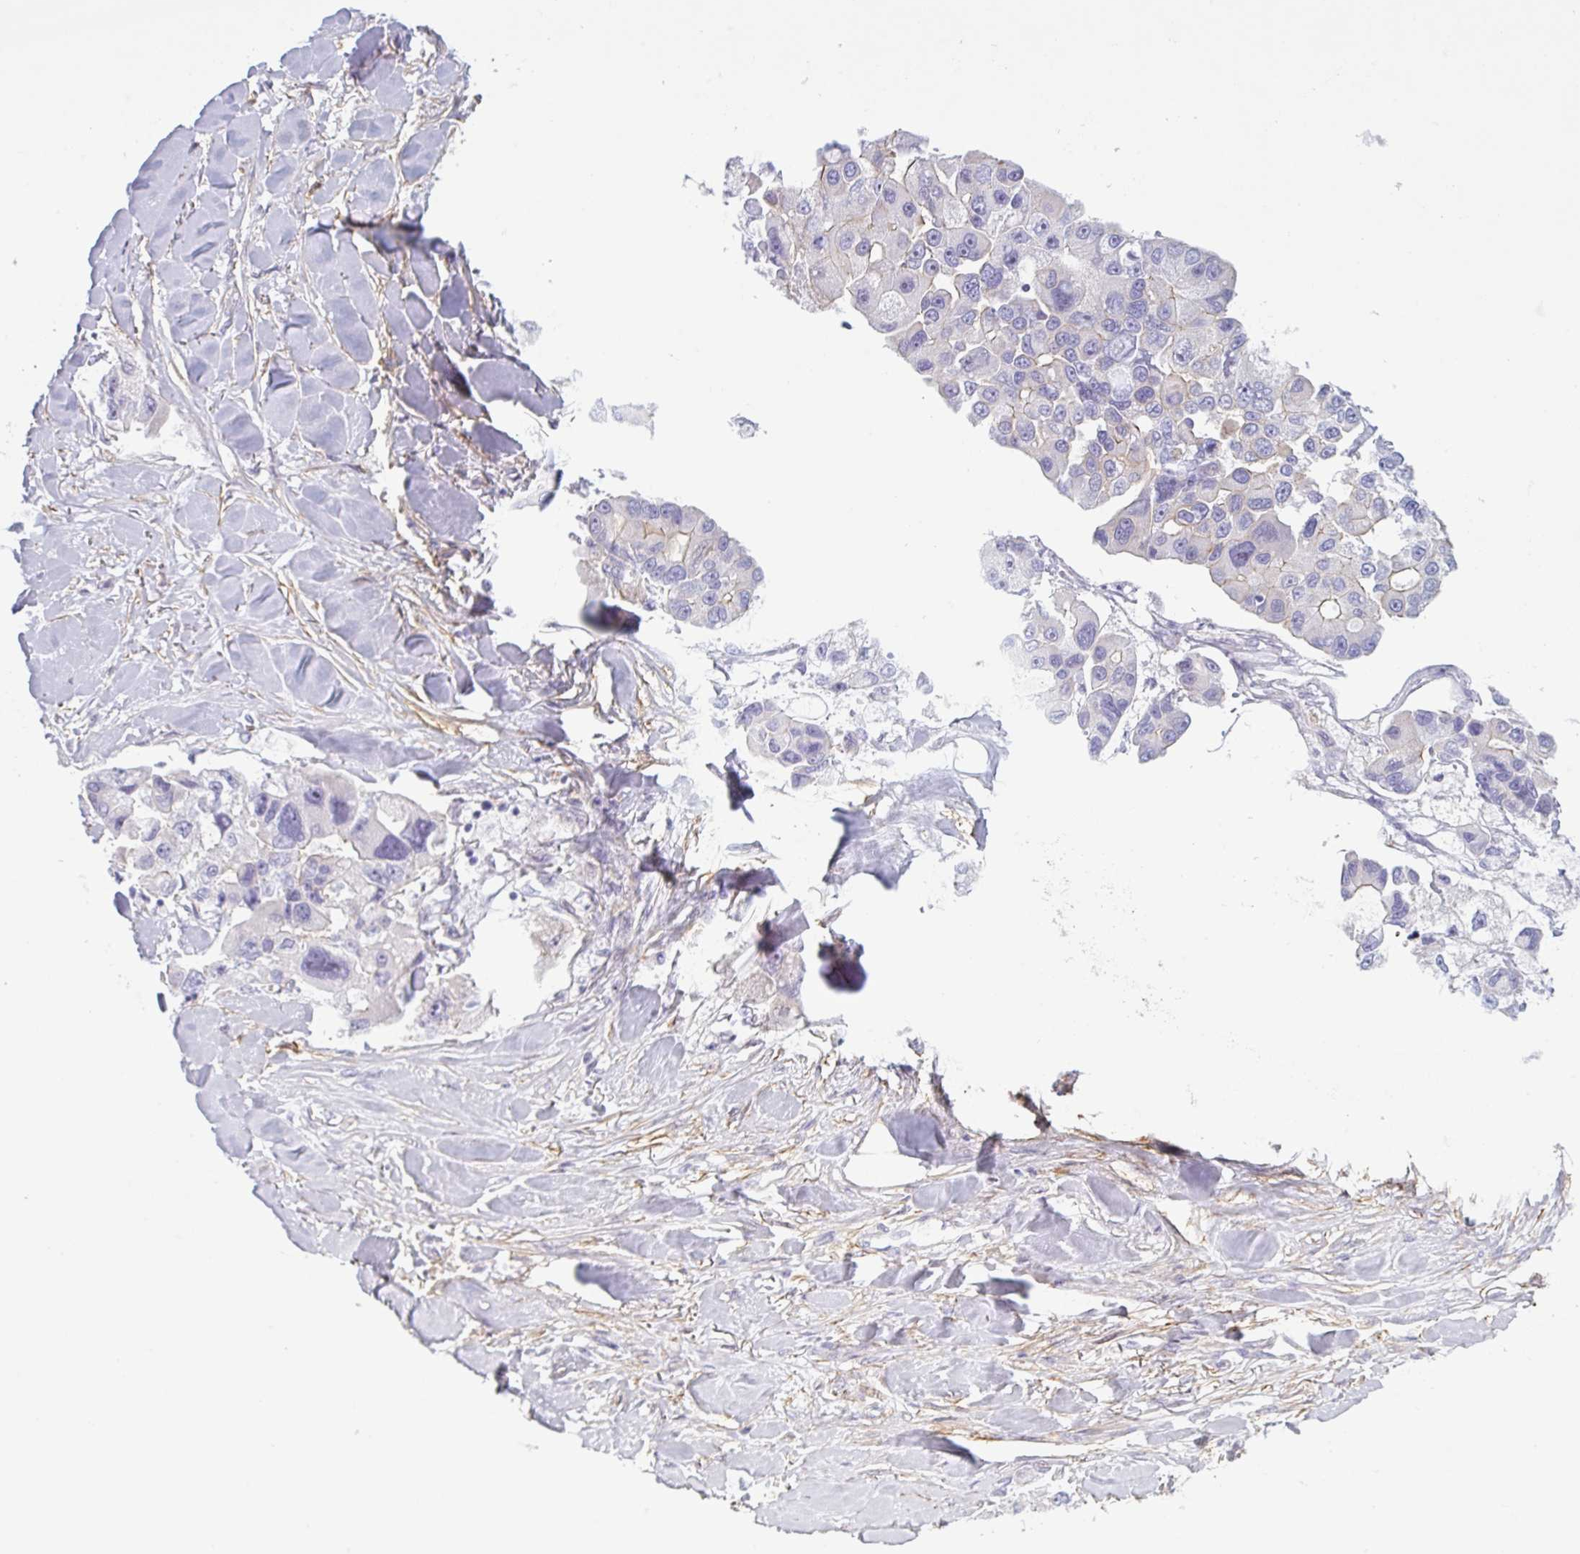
{"staining": {"intensity": "negative", "quantity": "none", "location": "none"}, "tissue": "lung cancer", "cell_type": "Tumor cells", "image_type": "cancer", "snomed": [{"axis": "morphology", "description": "Adenocarcinoma, NOS"}, {"axis": "topography", "description": "Lung"}], "caption": "The IHC photomicrograph has no significant staining in tumor cells of lung cancer (adenocarcinoma) tissue.", "gene": "MYH10", "patient": {"sex": "female", "age": 54}}